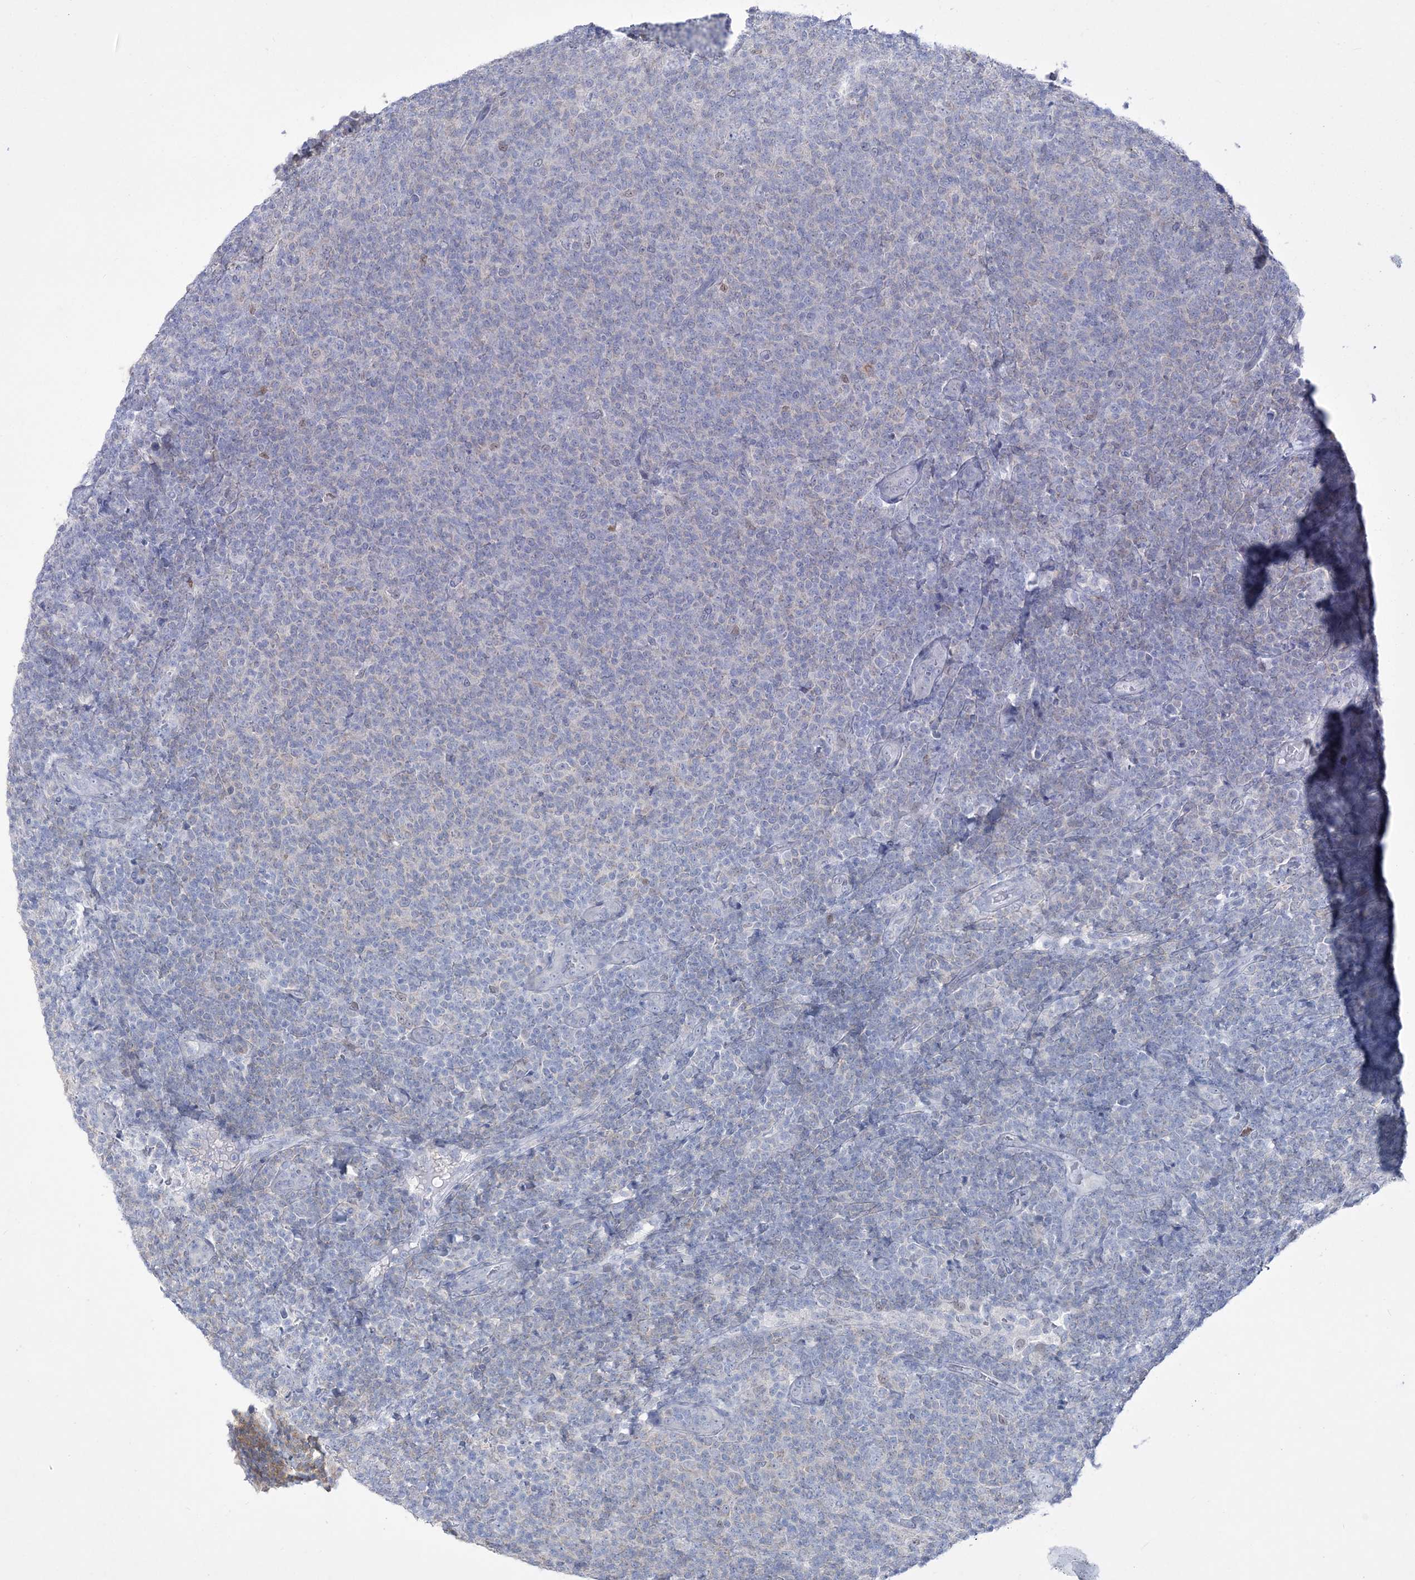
{"staining": {"intensity": "negative", "quantity": "none", "location": "none"}, "tissue": "lymphoma", "cell_type": "Tumor cells", "image_type": "cancer", "snomed": [{"axis": "morphology", "description": "Malignant lymphoma, non-Hodgkin's type, Low grade"}, {"axis": "topography", "description": "Lymph node"}], "caption": "Tumor cells show no significant staining in lymphoma.", "gene": "WDR27", "patient": {"sex": "male", "age": 66}}